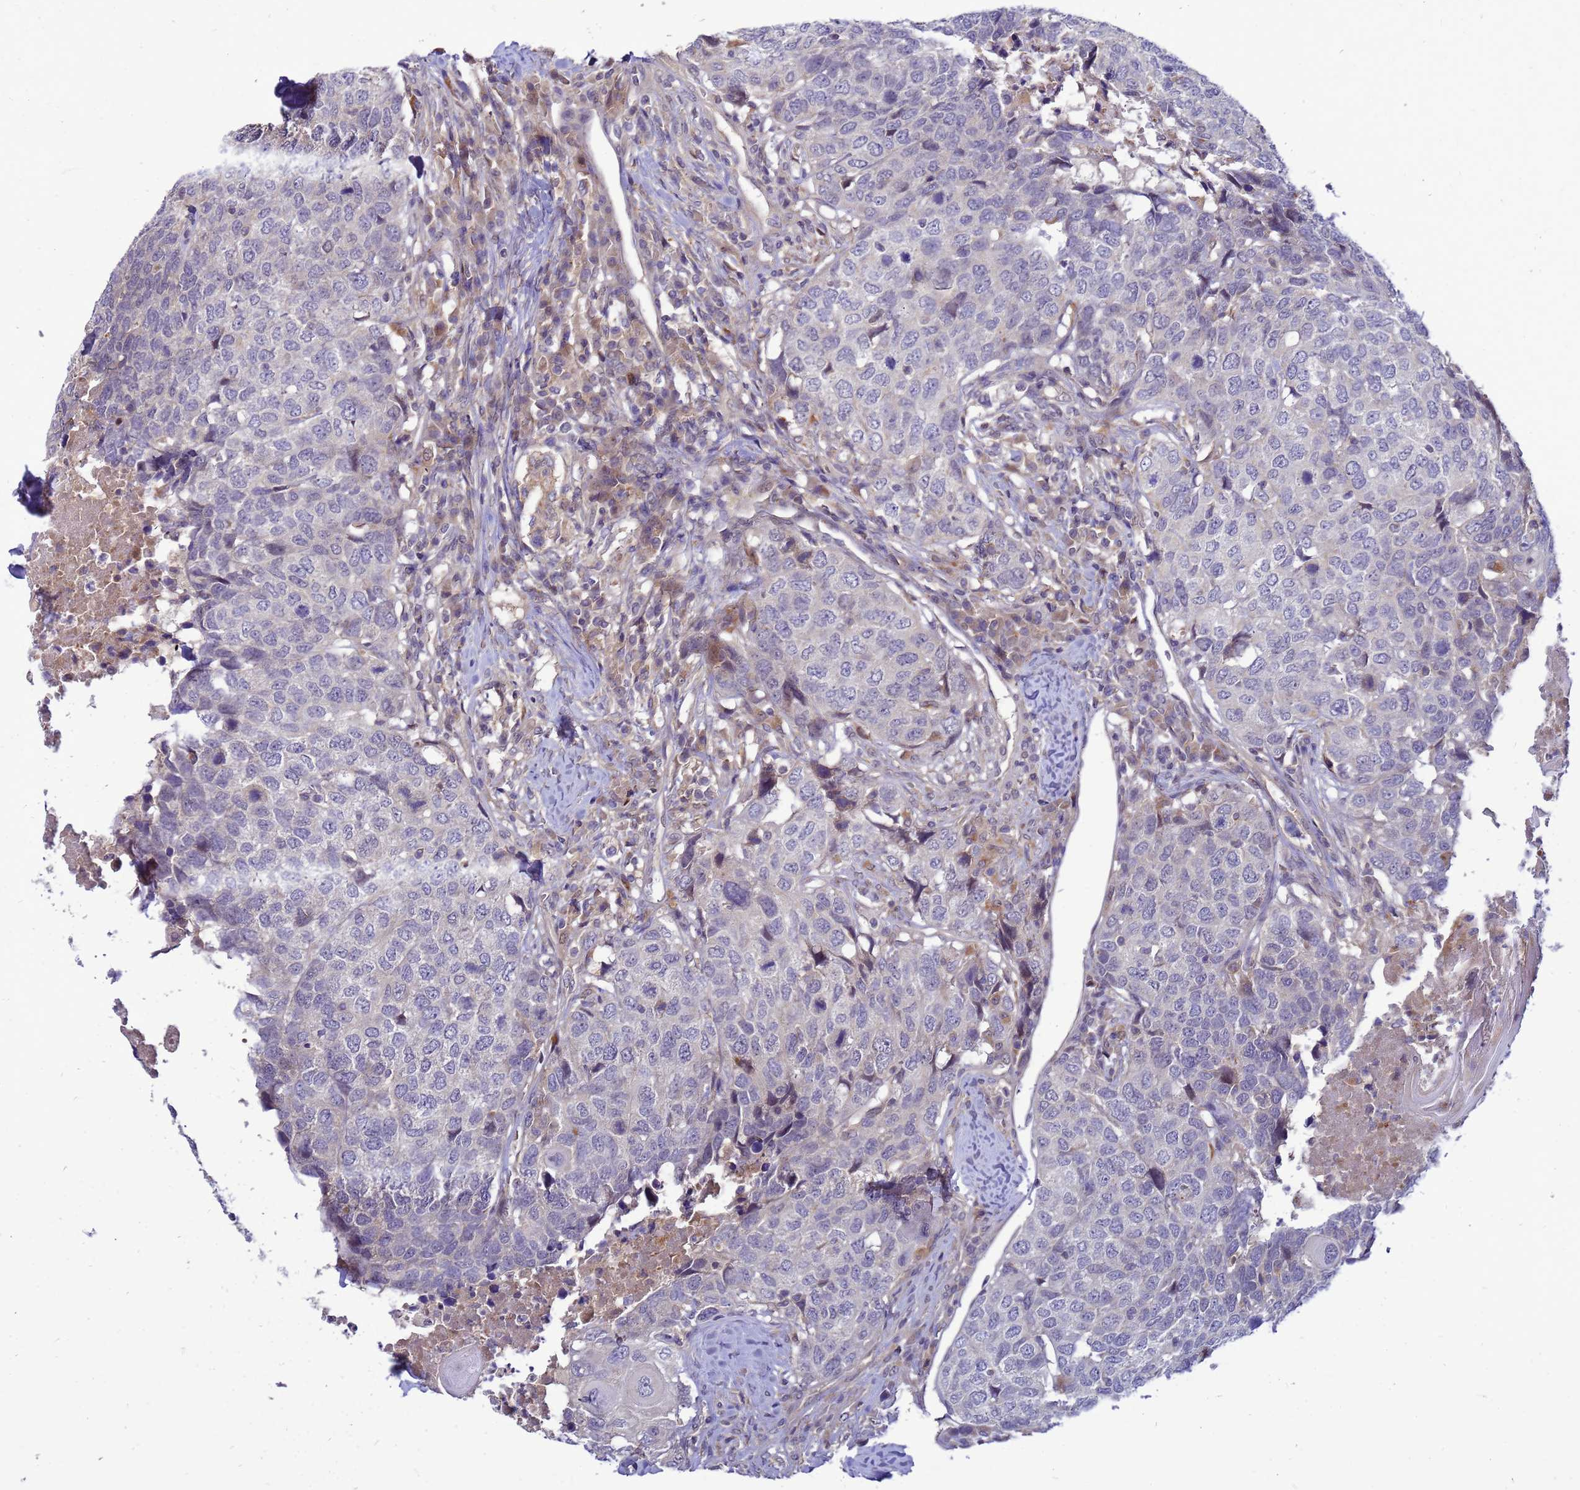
{"staining": {"intensity": "negative", "quantity": "none", "location": "none"}, "tissue": "head and neck cancer", "cell_type": "Tumor cells", "image_type": "cancer", "snomed": [{"axis": "morphology", "description": "Squamous cell carcinoma, NOS"}, {"axis": "topography", "description": "Head-Neck"}], "caption": "DAB immunohistochemical staining of human head and neck squamous cell carcinoma demonstrates no significant positivity in tumor cells.", "gene": "ENOPH1", "patient": {"sex": "male", "age": 66}}